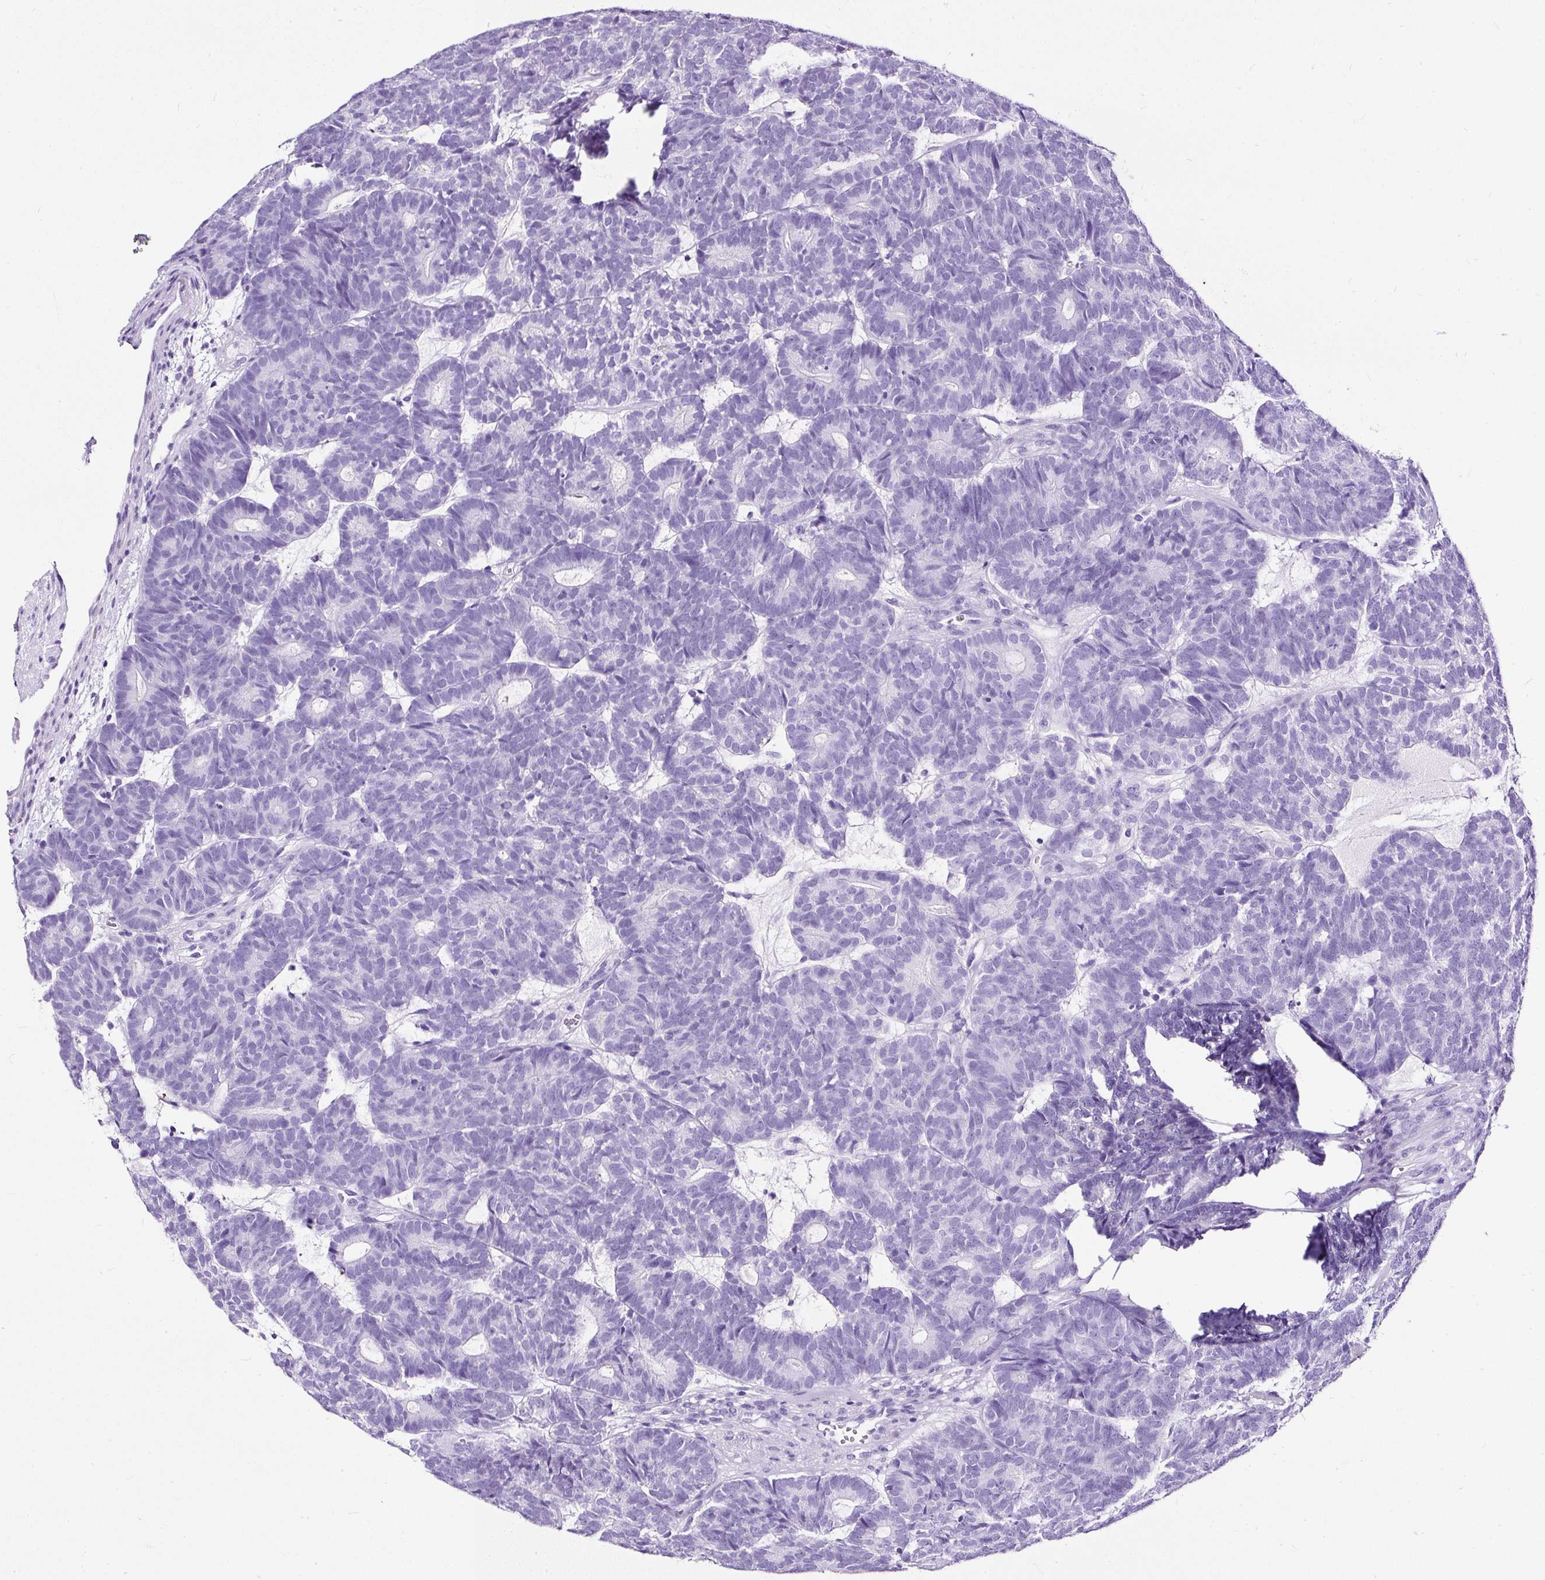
{"staining": {"intensity": "negative", "quantity": "none", "location": "none"}, "tissue": "head and neck cancer", "cell_type": "Tumor cells", "image_type": "cancer", "snomed": [{"axis": "morphology", "description": "Adenocarcinoma, NOS"}, {"axis": "topography", "description": "Head-Neck"}], "caption": "Immunohistochemistry of human head and neck adenocarcinoma shows no staining in tumor cells. The staining was performed using DAB to visualize the protein expression in brown, while the nuclei were stained in blue with hematoxylin (Magnification: 20x).", "gene": "NTS", "patient": {"sex": "female", "age": 81}}